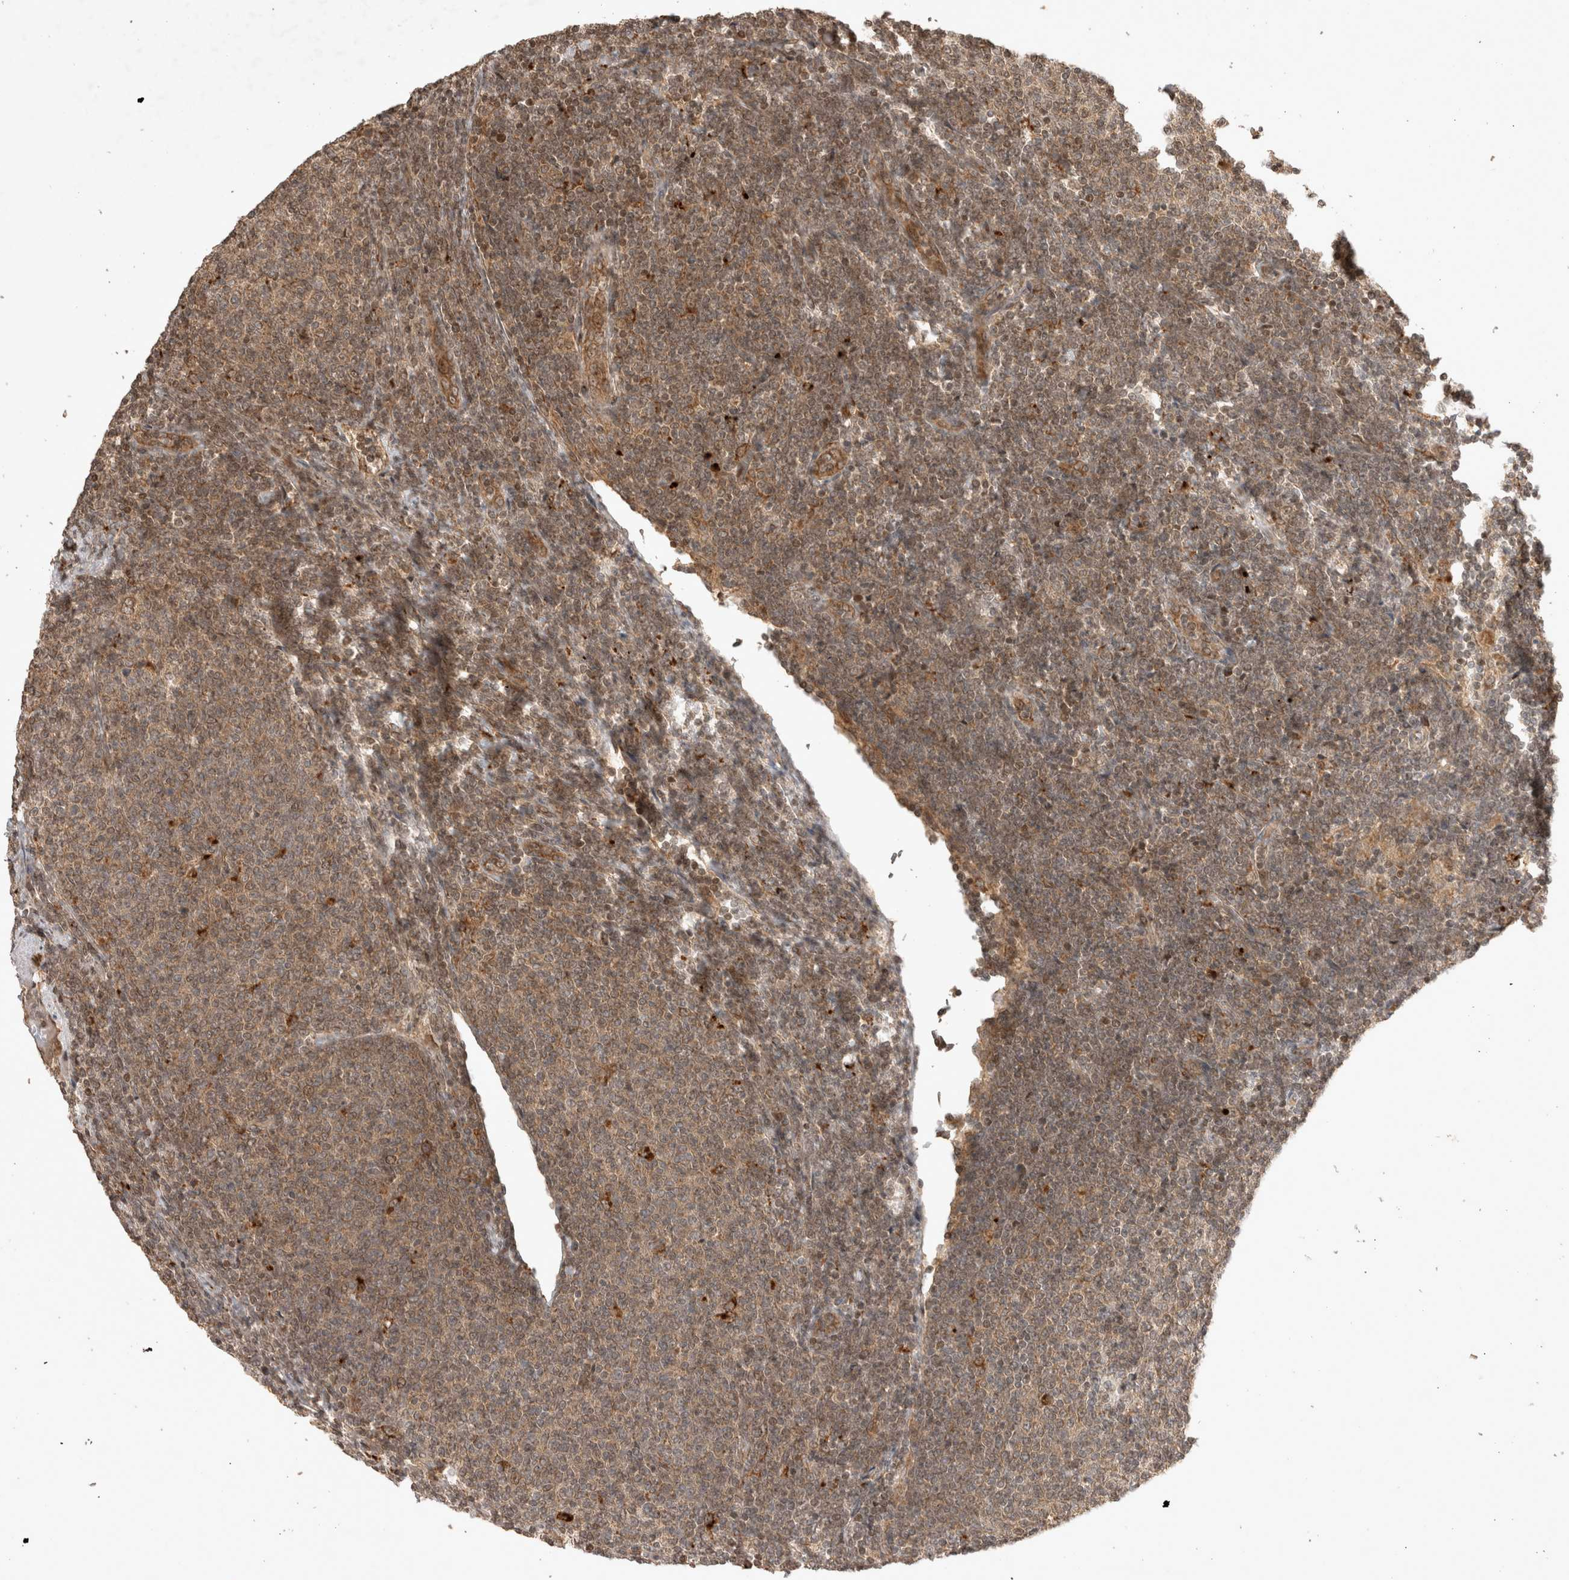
{"staining": {"intensity": "moderate", "quantity": ">75%", "location": "cytoplasmic/membranous"}, "tissue": "lymphoma", "cell_type": "Tumor cells", "image_type": "cancer", "snomed": [{"axis": "morphology", "description": "Malignant lymphoma, non-Hodgkin's type, Low grade"}, {"axis": "topography", "description": "Lymph node"}], "caption": "A brown stain shows moderate cytoplasmic/membranous positivity of a protein in human malignant lymphoma, non-Hodgkin's type (low-grade) tumor cells.", "gene": "FAM221A", "patient": {"sex": "male", "age": 66}}